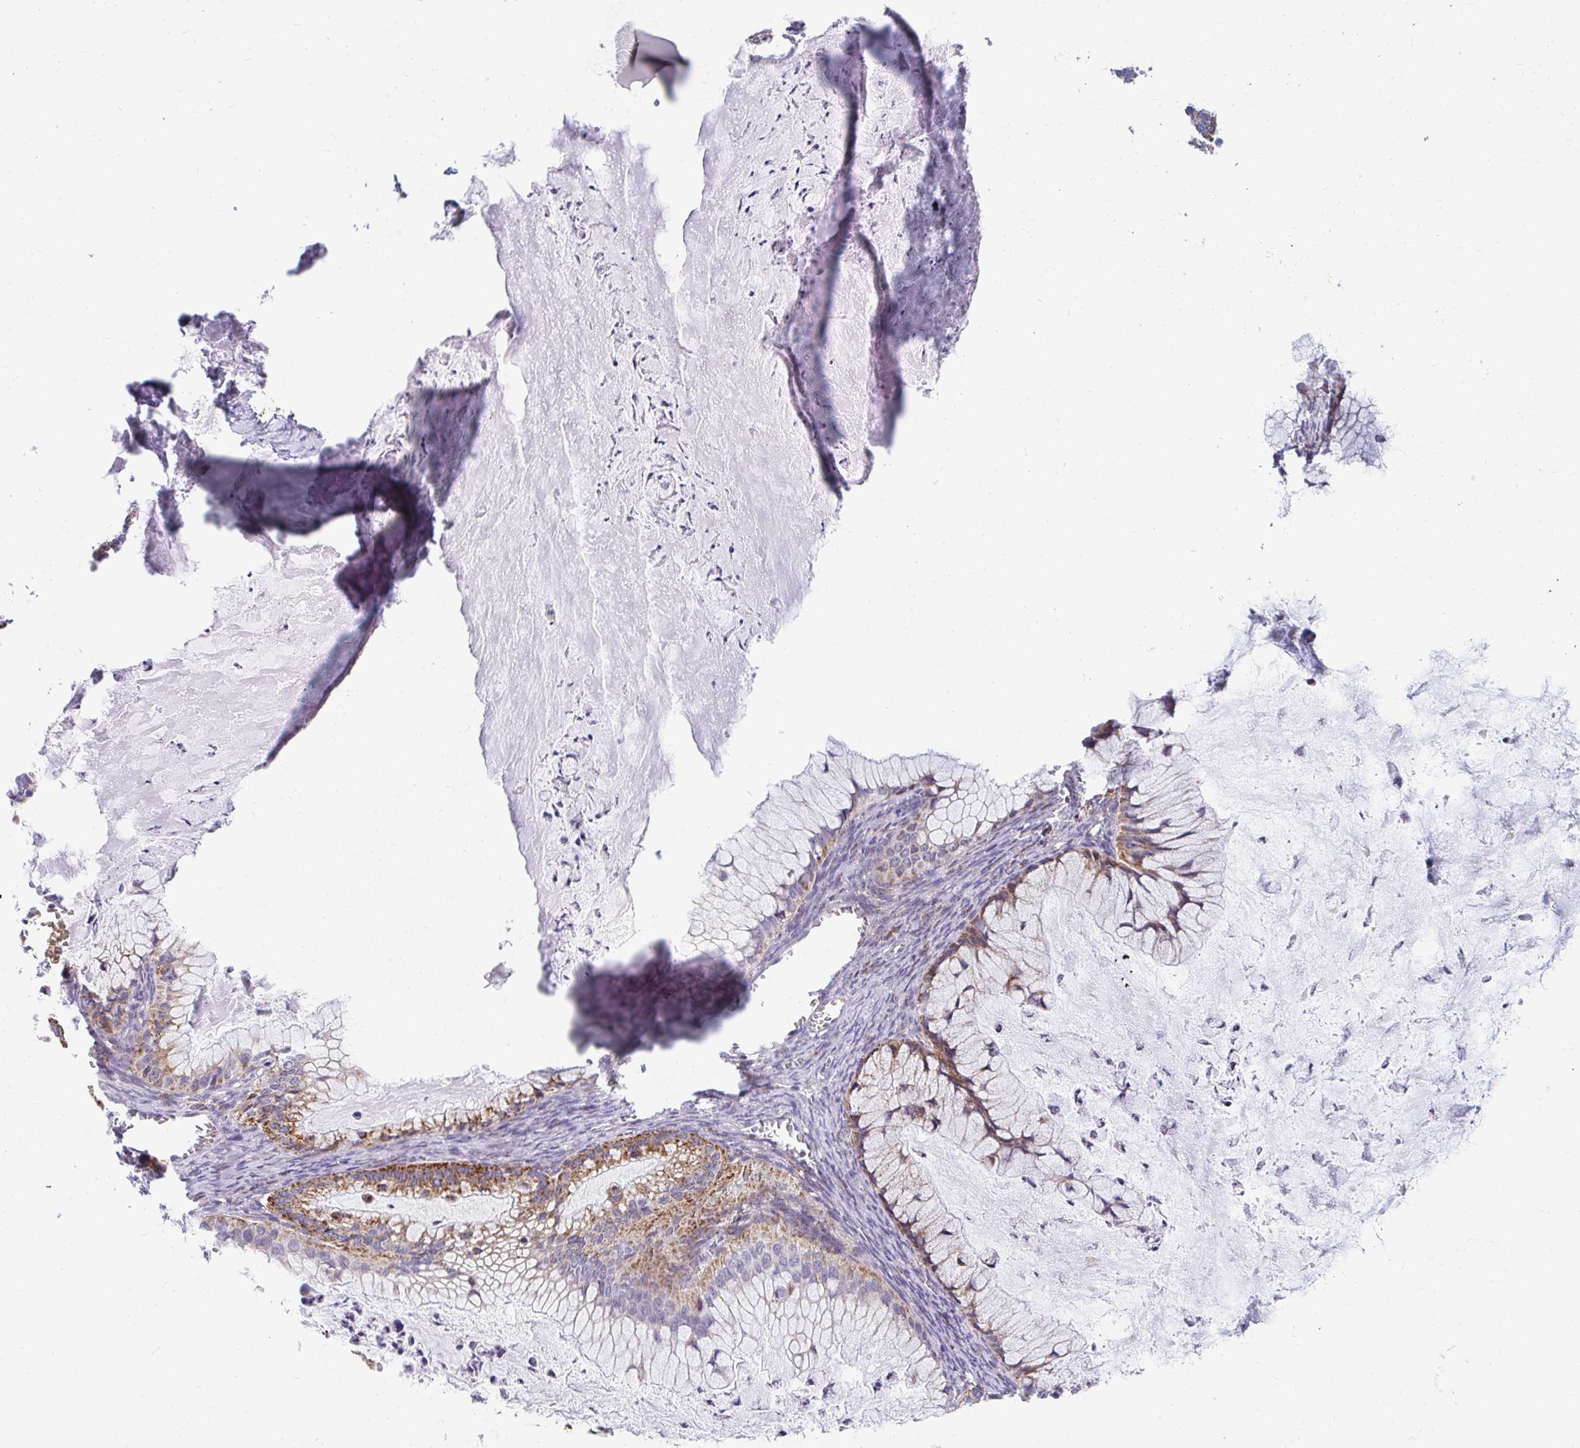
{"staining": {"intensity": "moderate", "quantity": ">75%", "location": "cytoplasmic/membranous"}, "tissue": "ovarian cancer", "cell_type": "Tumor cells", "image_type": "cancer", "snomed": [{"axis": "morphology", "description": "Cystadenocarcinoma, mucinous, NOS"}, {"axis": "topography", "description": "Ovary"}], "caption": "DAB (3,3'-diaminobenzidine) immunohistochemical staining of human ovarian cancer (mucinous cystadenocarcinoma) displays moderate cytoplasmic/membranous protein staining in about >75% of tumor cells.", "gene": "EXOC5", "patient": {"sex": "female", "age": 72}}